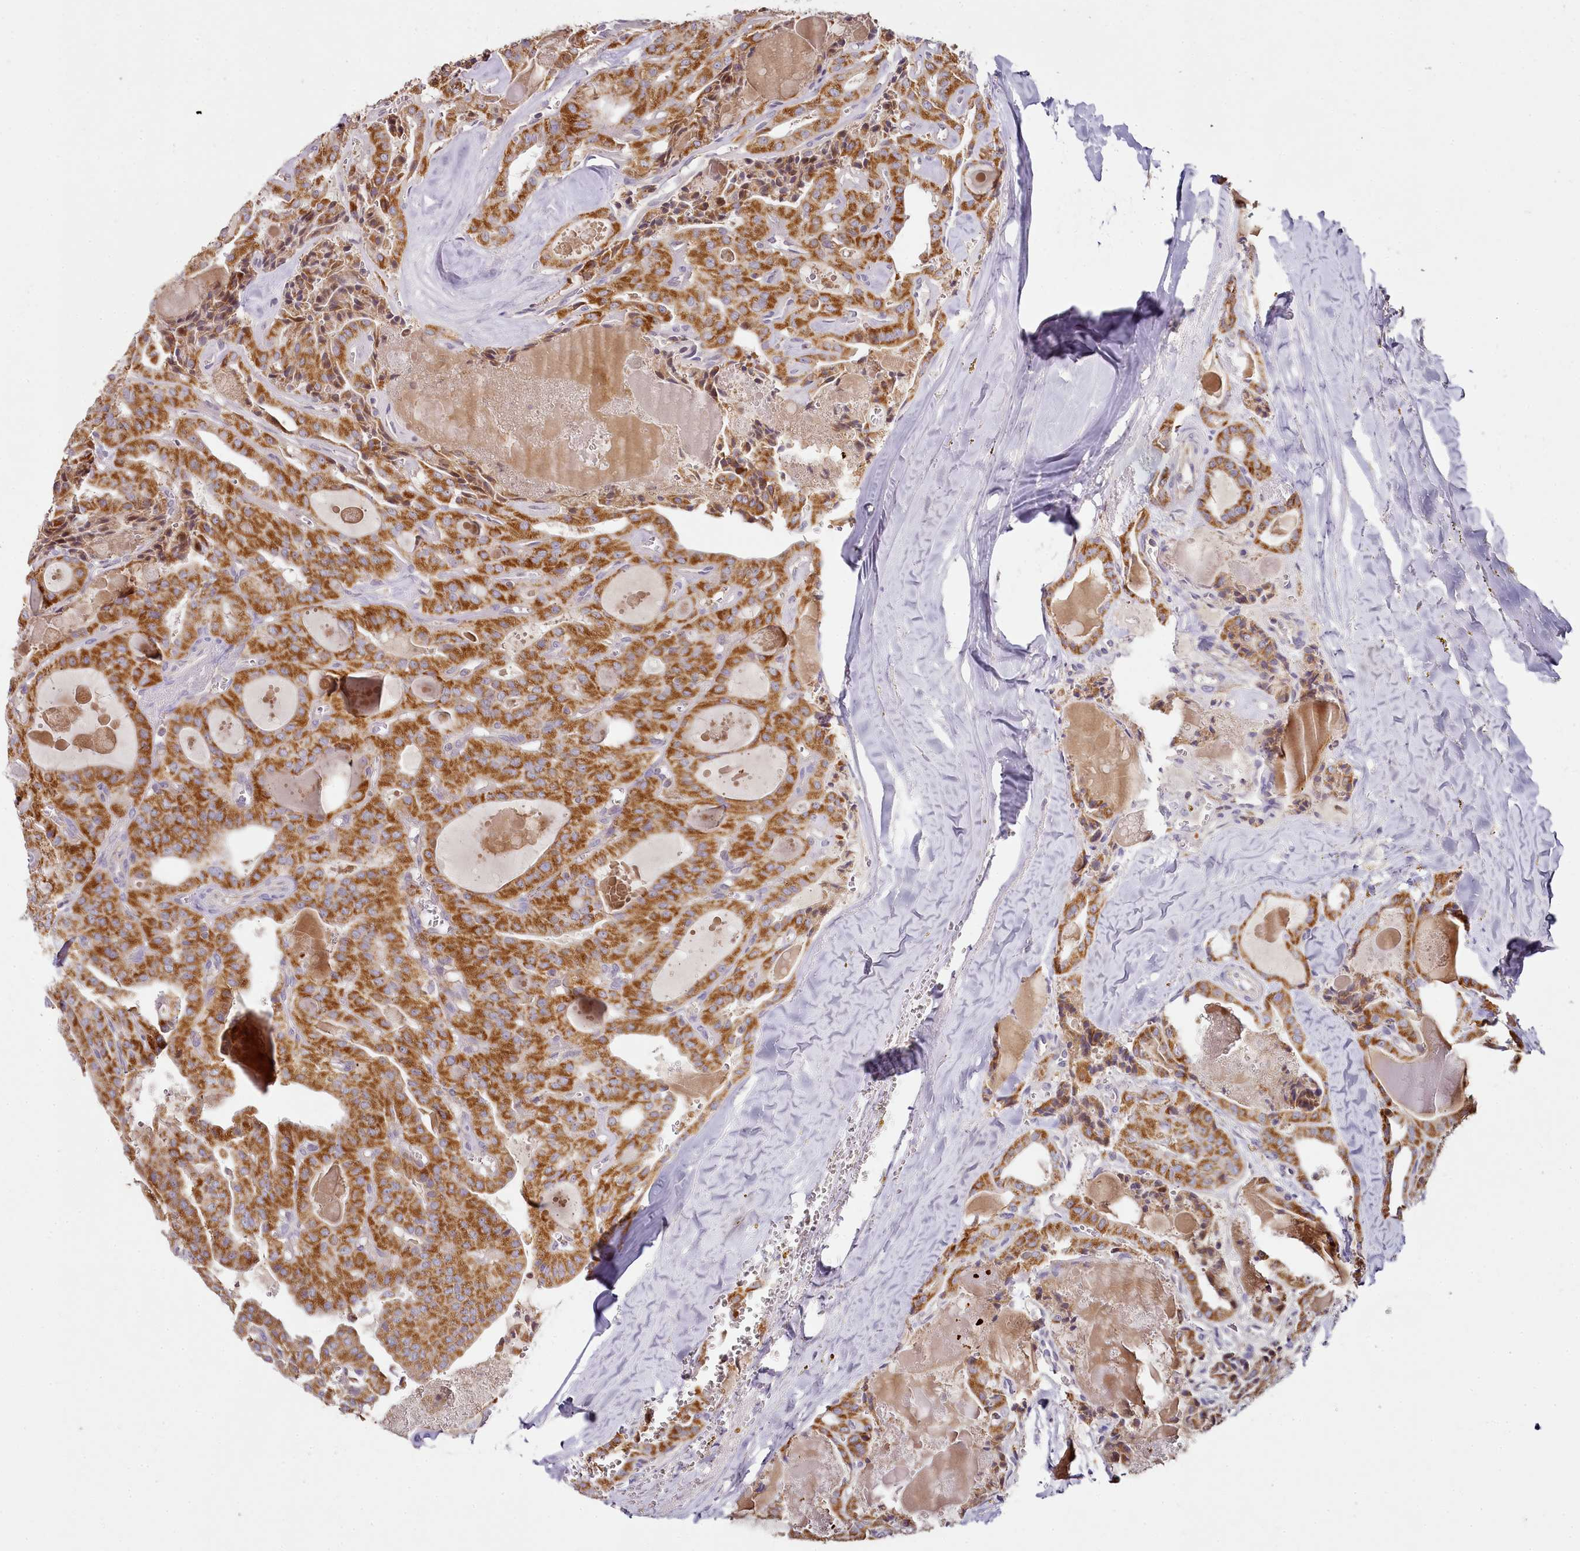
{"staining": {"intensity": "strong", "quantity": ">75%", "location": "cytoplasmic/membranous"}, "tissue": "thyroid cancer", "cell_type": "Tumor cells", "image_type": "cancer", "snomed": [{"axis": "morphology", "description": "Papillary adenocarcinoma, NOS"}, {"axis": "topography", "description": "Thyroid gland"}], "caption": "Strong cytoplasmic/membranous positivity for a protein is identified in approximately >75% of tumor cells of thyroid cancer using immunohistochemistry (IHC).", "gene": "ACSS1", "patient": {"sex": "male", "age": 52}}